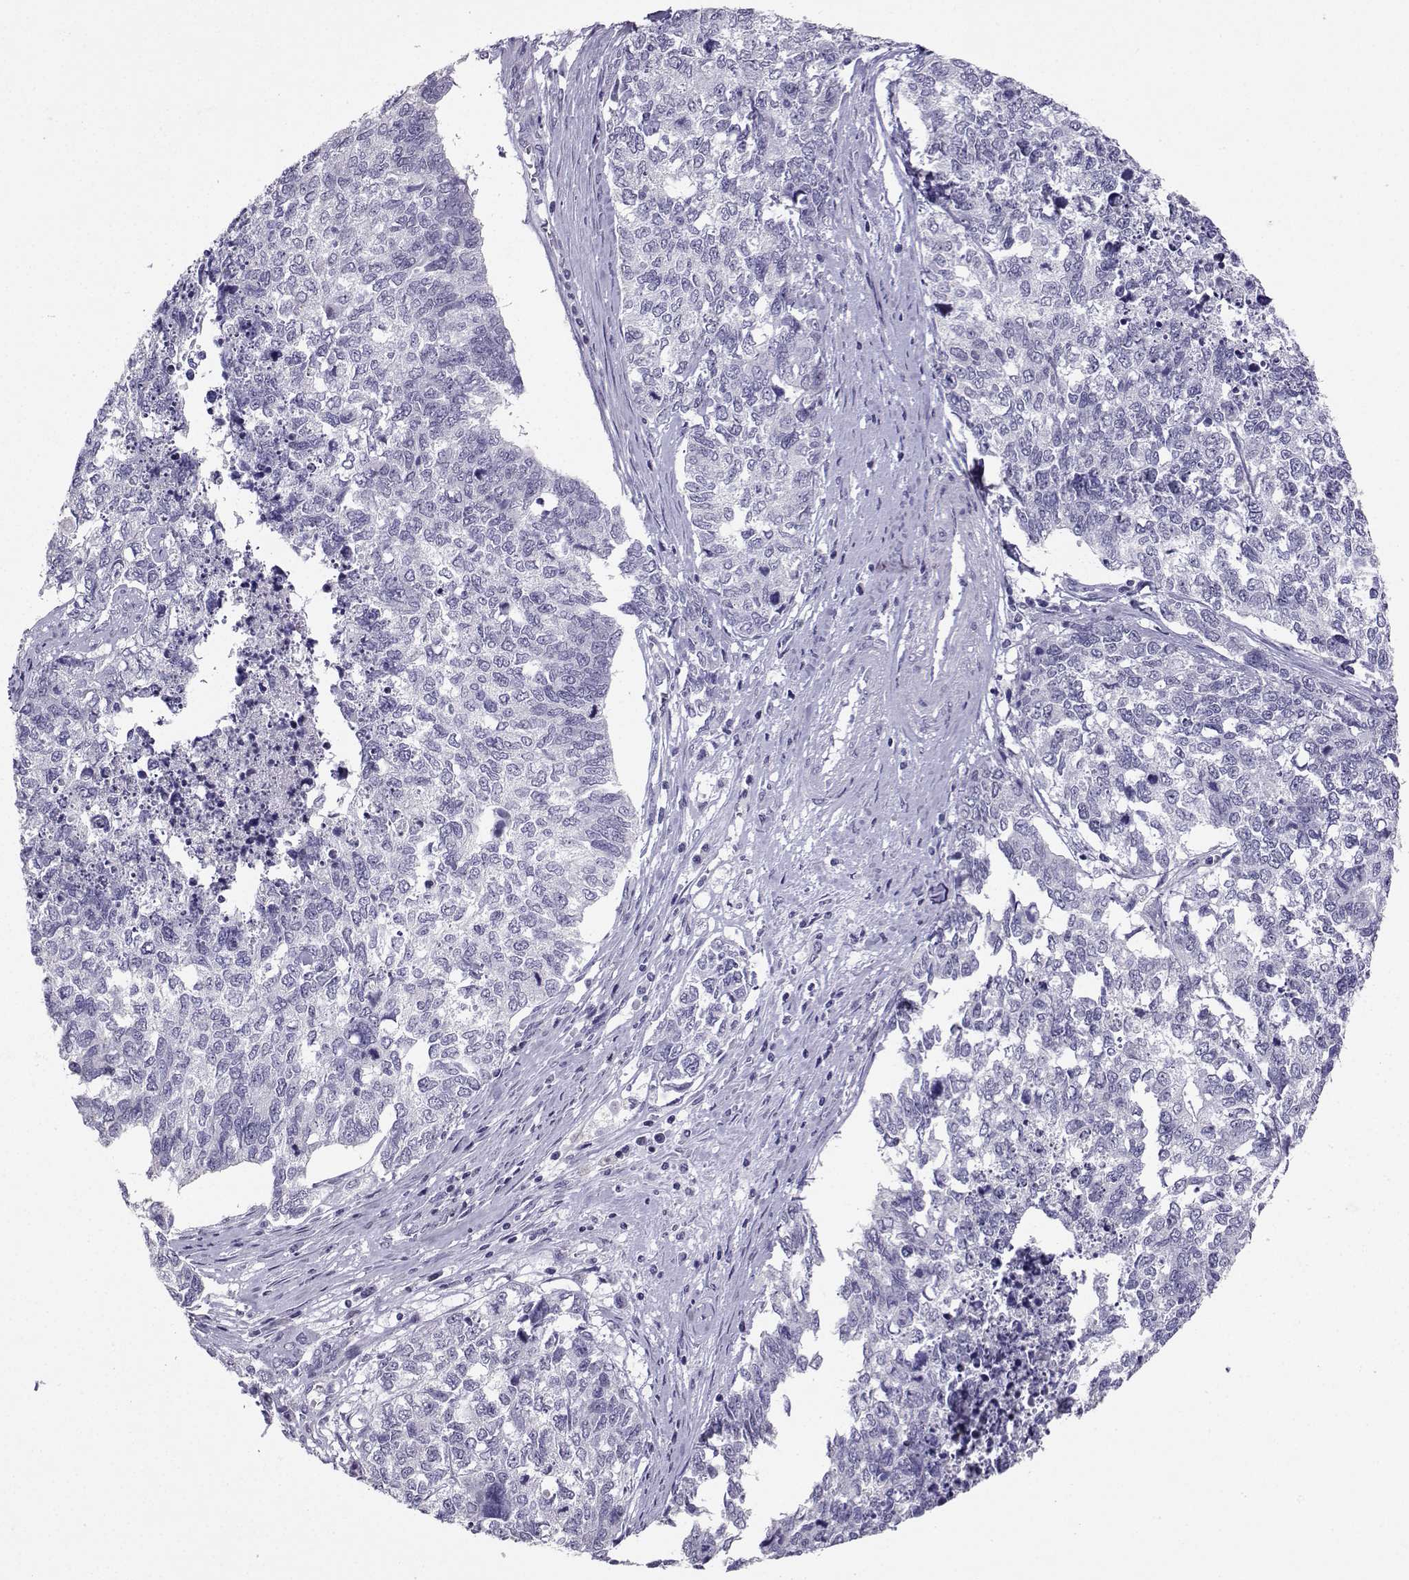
{"staining": {"intensity": "negative", "quantity": "none", "location": "none"}, "tissue": "cervical cancer", "cell_type": "Tumor cells", "image_type": "cancer", "snomed": [{"axis": "morphology", "description": "Squamous cell carcinoma, NOS"}, {"axis": "topography", "description": "Cervix"}], "caption": "The histopathology image shows no staining of tumor cells in cervical cancer. The staining is performed using DAB (3,3'-diaminobenzidine) brown chromogen with nuclei counter-stained in using hematoxylin.", "gene": "TBR1", "patient": {"sex": "female", "age": 63}}